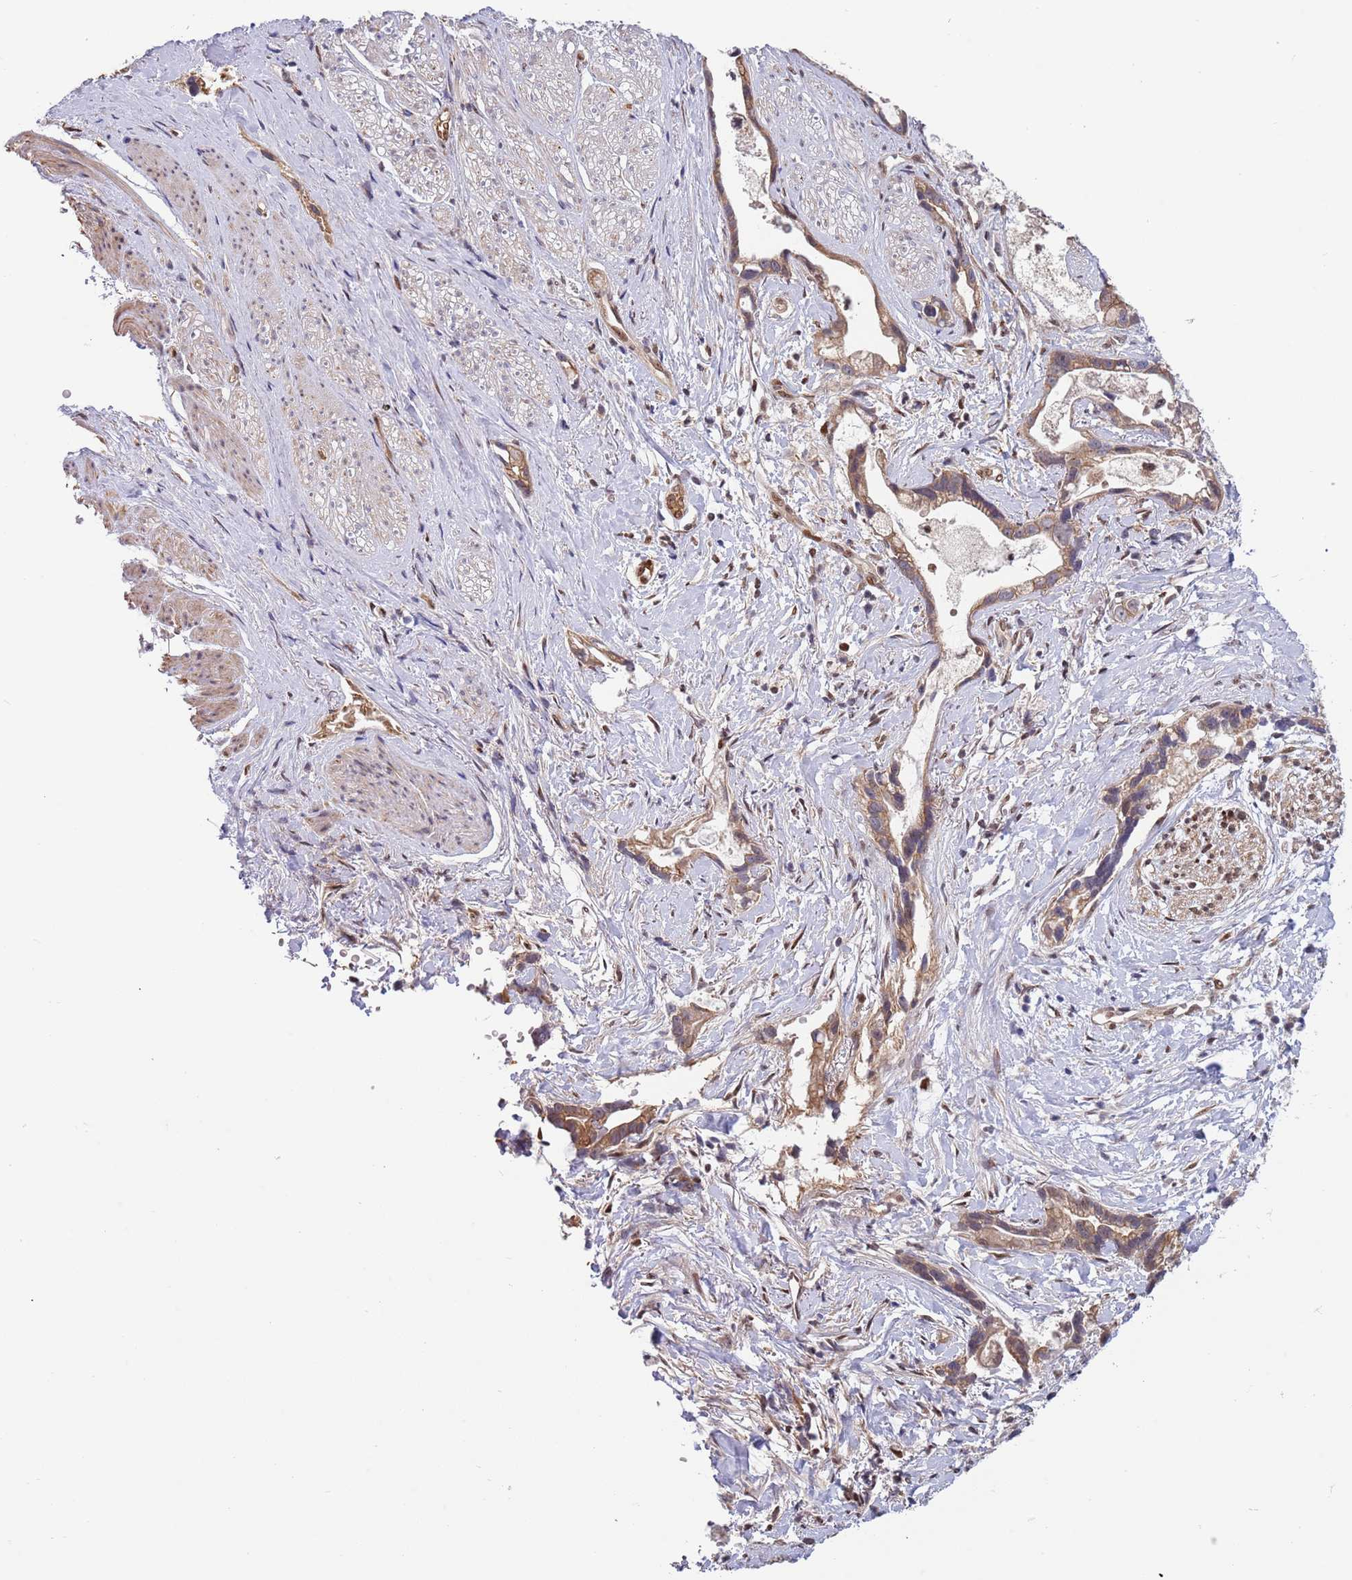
{"staining": {"intensity": "moderate", "quantity": ">75%", "location": "cytoplasmic/membranous"}, "tissue": "stomach cancer", "cell_type": "Tumor cells", "image_type": "cancer", "snomed": [{"axis": "morphology", "description": "Adenocarcinoma, NOS"}, {"axis": "topography", "description": "Stomach"}], "caption": "Tumor cells reveal medium levels of moderate cytoplasmic/membranous staining in approximately >75% of cells in stomach cancer (adenocarcinoma).", "gene": "TBX10", "patient": {"sex": "male", "age": 55}}